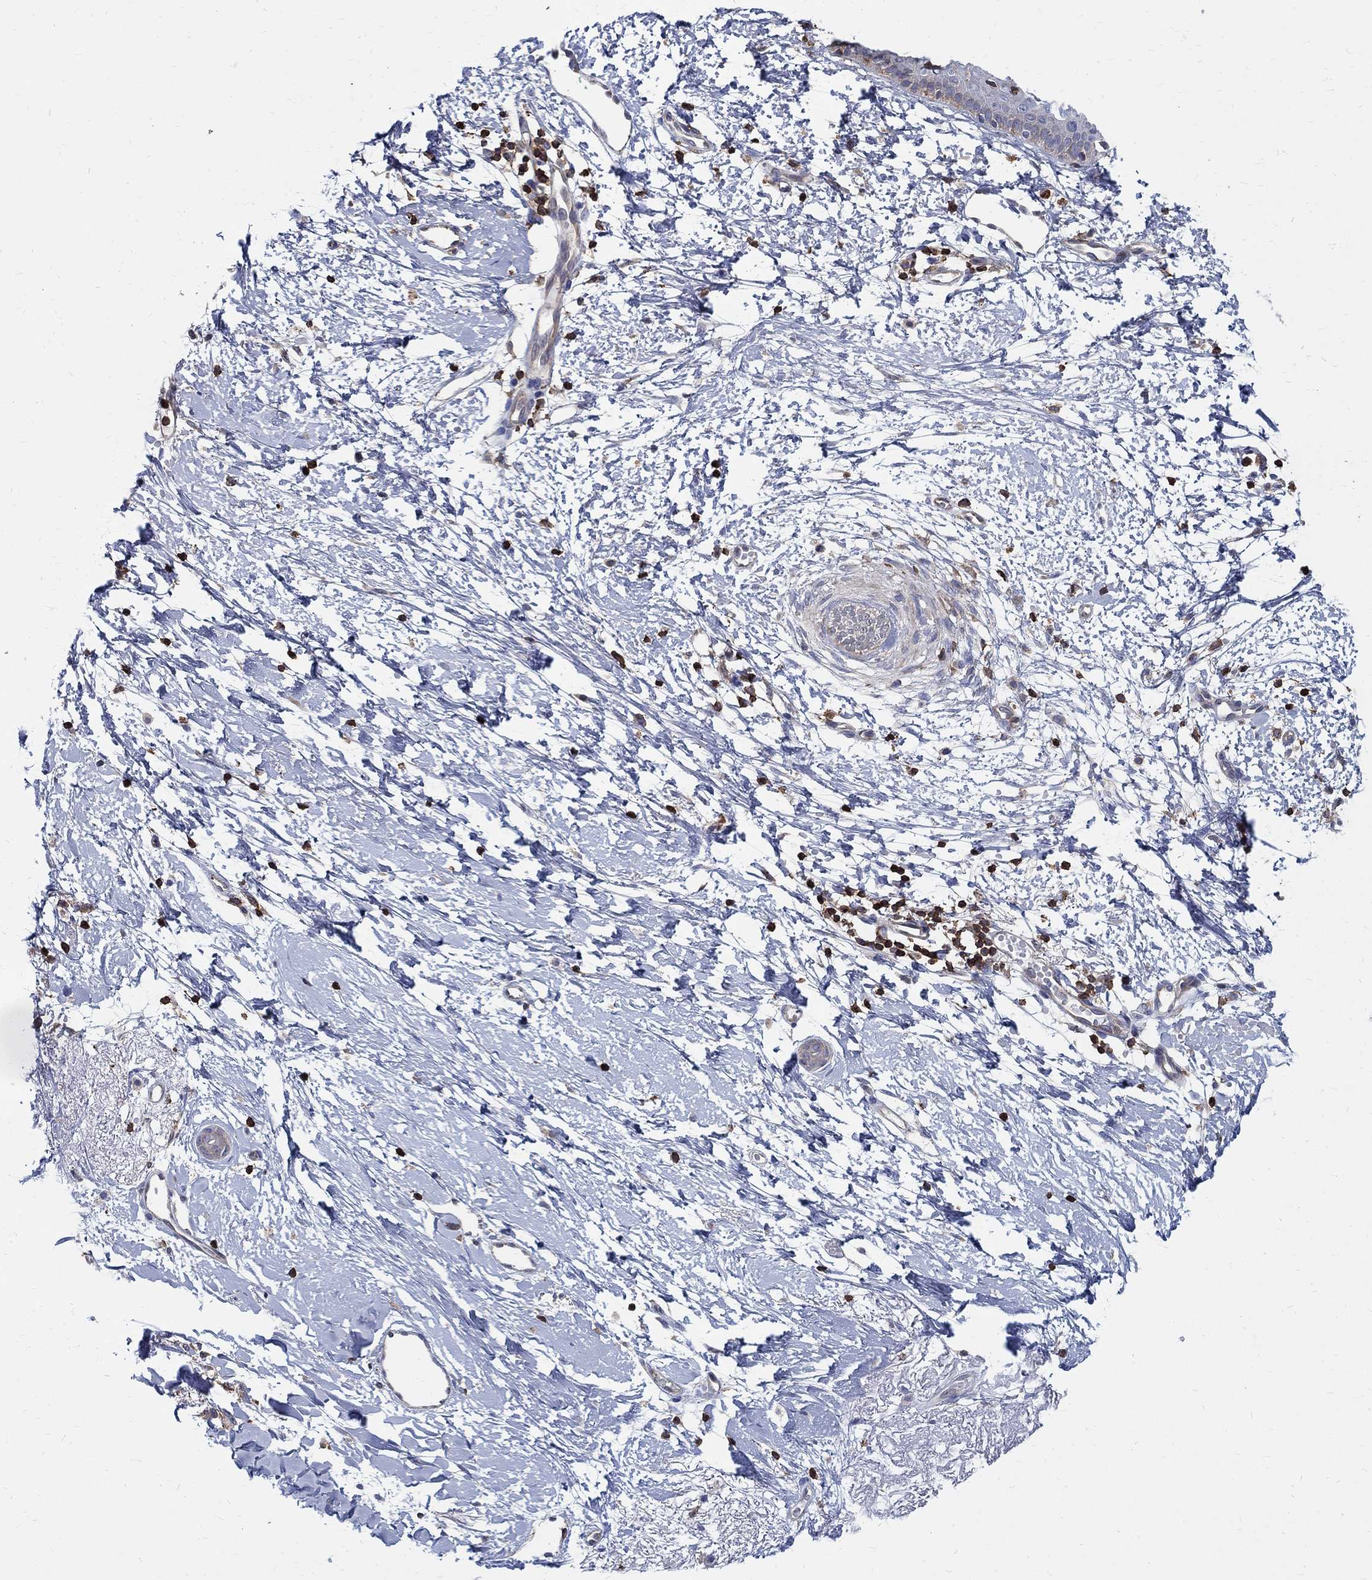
{"staining": {"intensity": "negative", "quantity": "none", "location": "none"}, "tissue": "skin cancer", "cell_type": "Tumor cells", "image_type": "cancer", "snomed": [{"axis": "morphology", "description": "Normal tissue, NOS"}, {"axis": "morphology", "description": "Basal cell carcinoma"}, {"axis": "topography", "description": "Skin"}], "caption": "Tumor cells are negative for protein expression in human skin cancer. (DAB immunohistochemistry (IHC) with hematoxylin counter stain).", "gene": "AGAP2", "patient": {"sex": "male", "age": 84}}